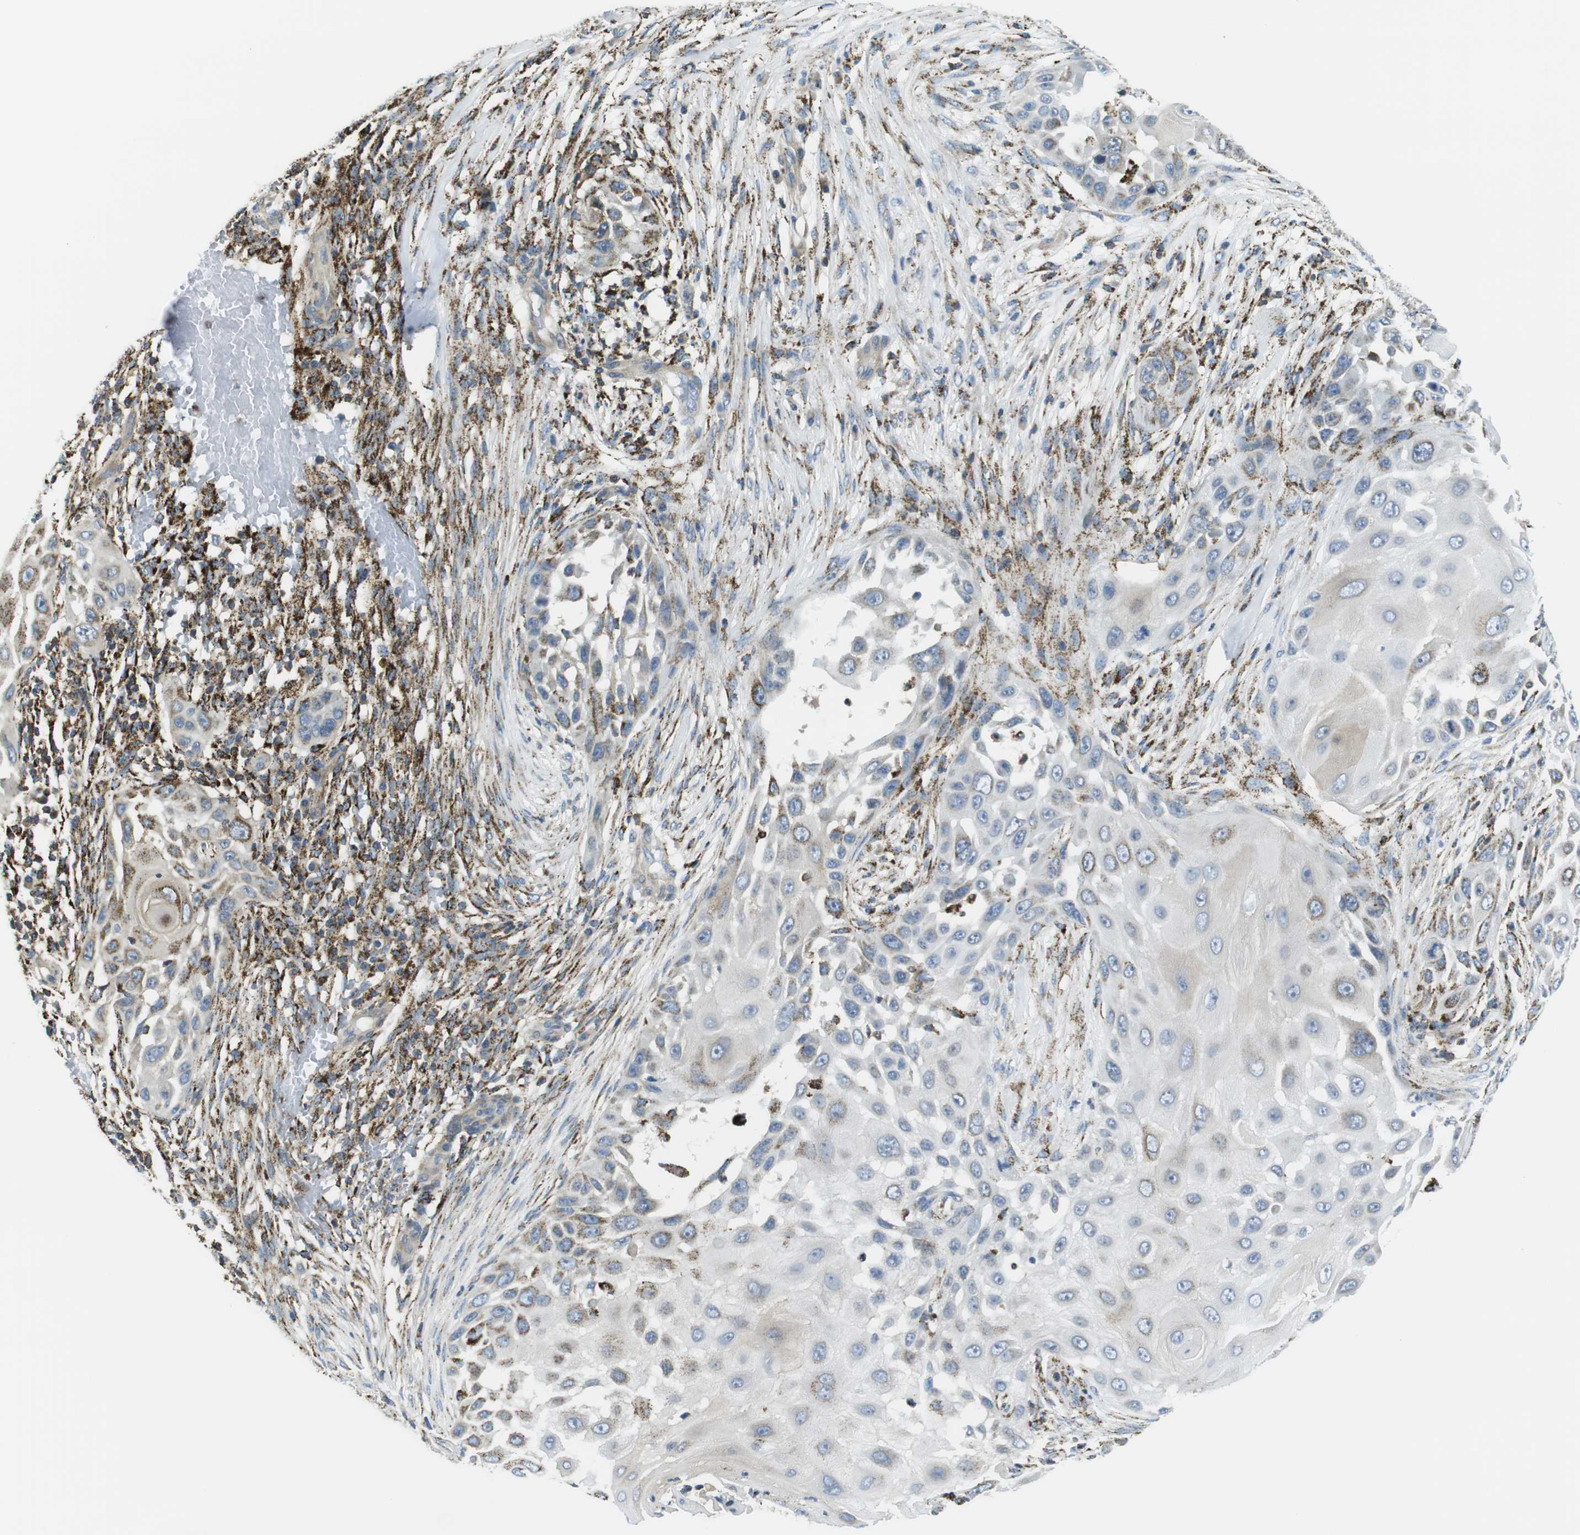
{"staining": {"intensity": "negative", "quantity": "none", "location": "none"}, "tissue": "skin cancer", "cell_type": "Tumor cells", "image_type": "cancer", "snomed": [{"axis": "morphology", "description": "Squamous cell carcinoma, NOS"}, {"axis": "topography", "description": "Skin"}], "caption": "There is no significant staining in tumor cells of skin cancer (squamous cell carcinoma).", "gene": "KCNE3", "patient": {"sex": "female", "age": 44}}